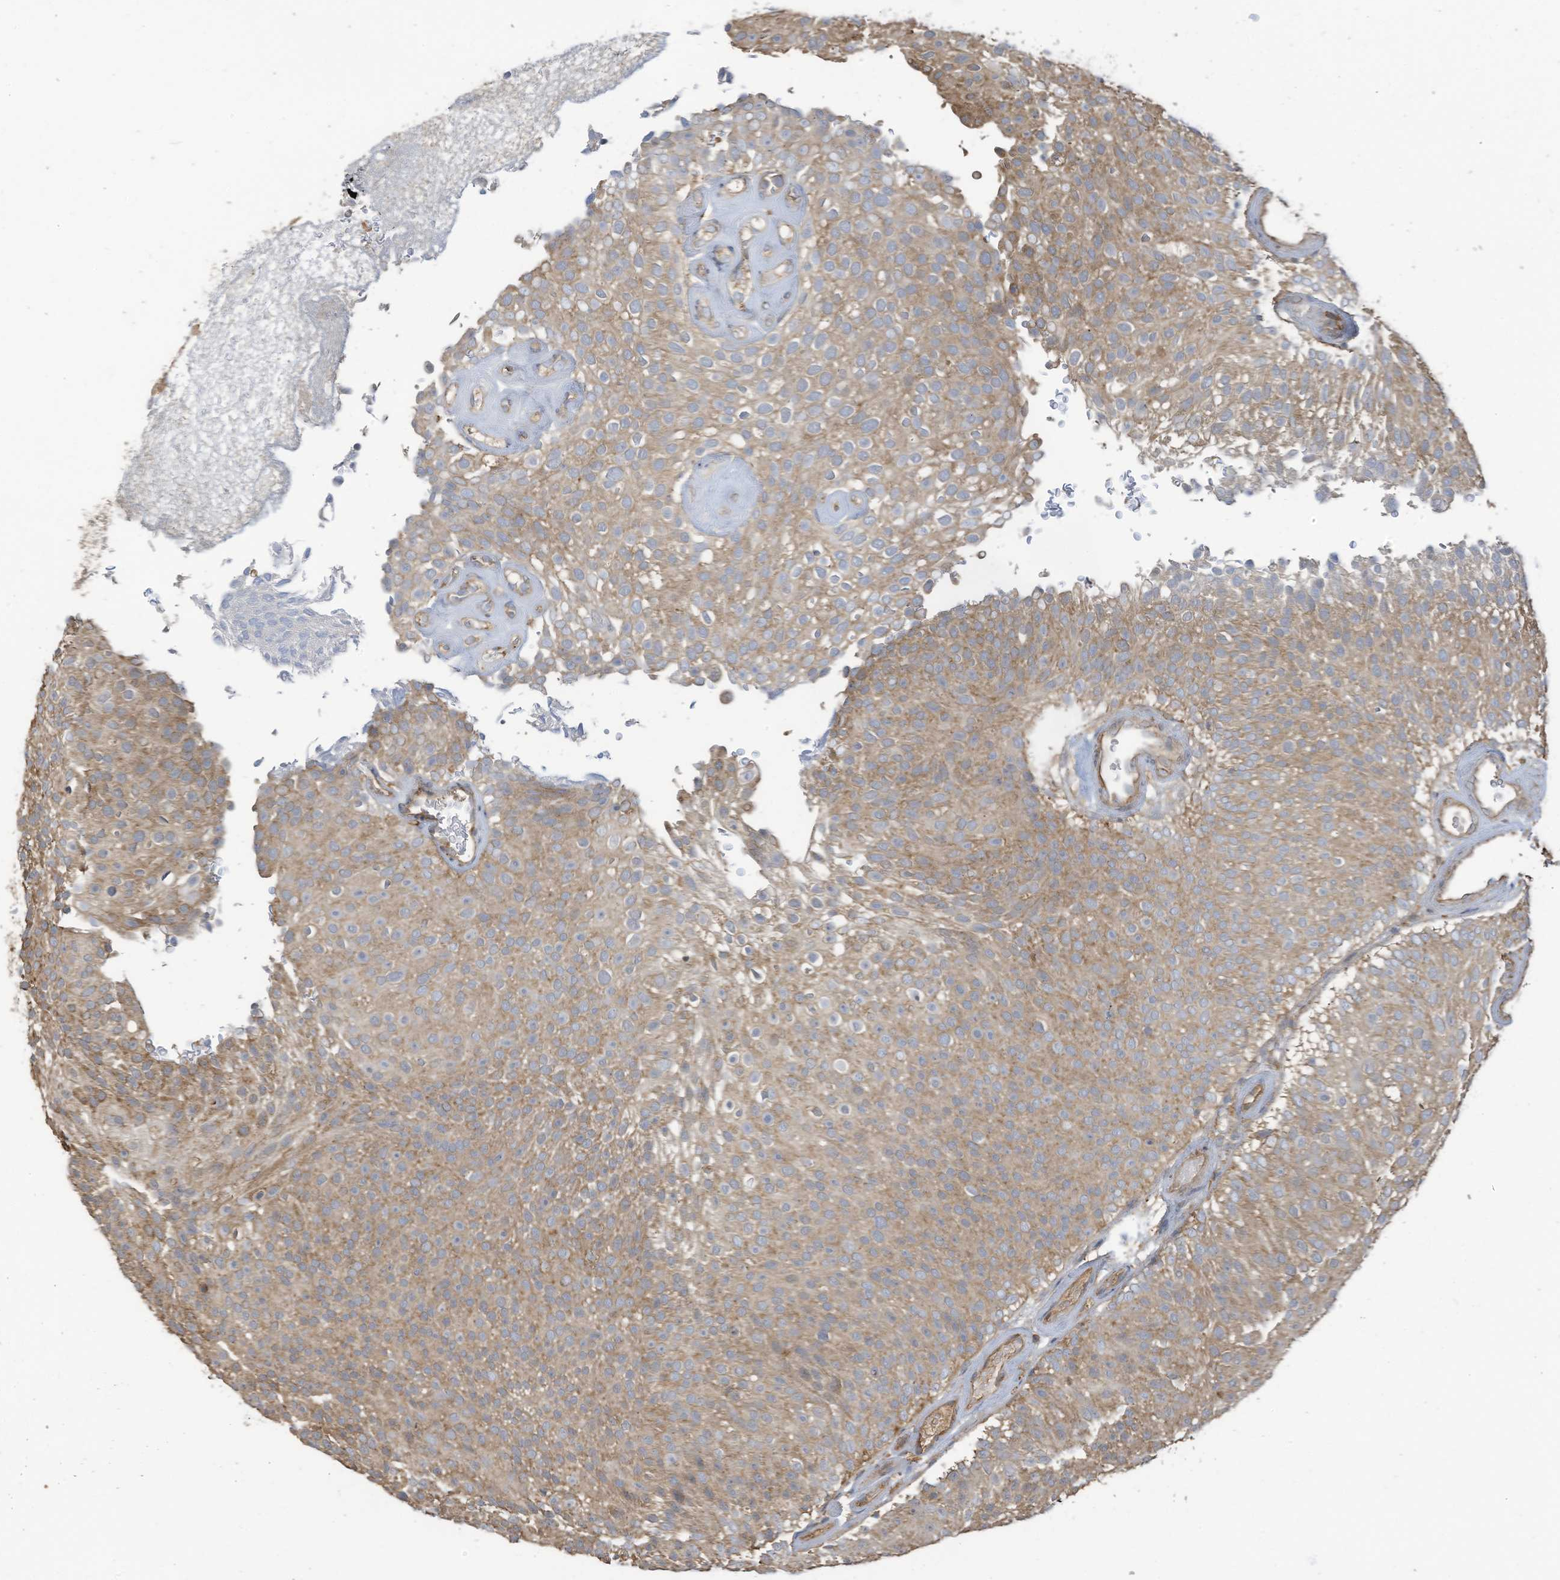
{"staining": {"intensity": "moderate", "quantity": ">75%", "location": "cytoplasmic/membranous"}, "tissue": "urothelial cancer", "cell_type": "Tumor cells", "image_type": "cancer", "snomed": [{"axis": "morphology", "description": "Urothelial carcinoma, Low grade"}, {"axis": "topography", "description": "Urinary bladder"}], "caption": "Low-grade urothelial carcinoma stained for a protein (brown) reveals moderate cytoplasmic/membranous positive positivity in about >75% of tumor cells.", "gene": "COX10", "patient": {"sex": "male", "age": 78}}